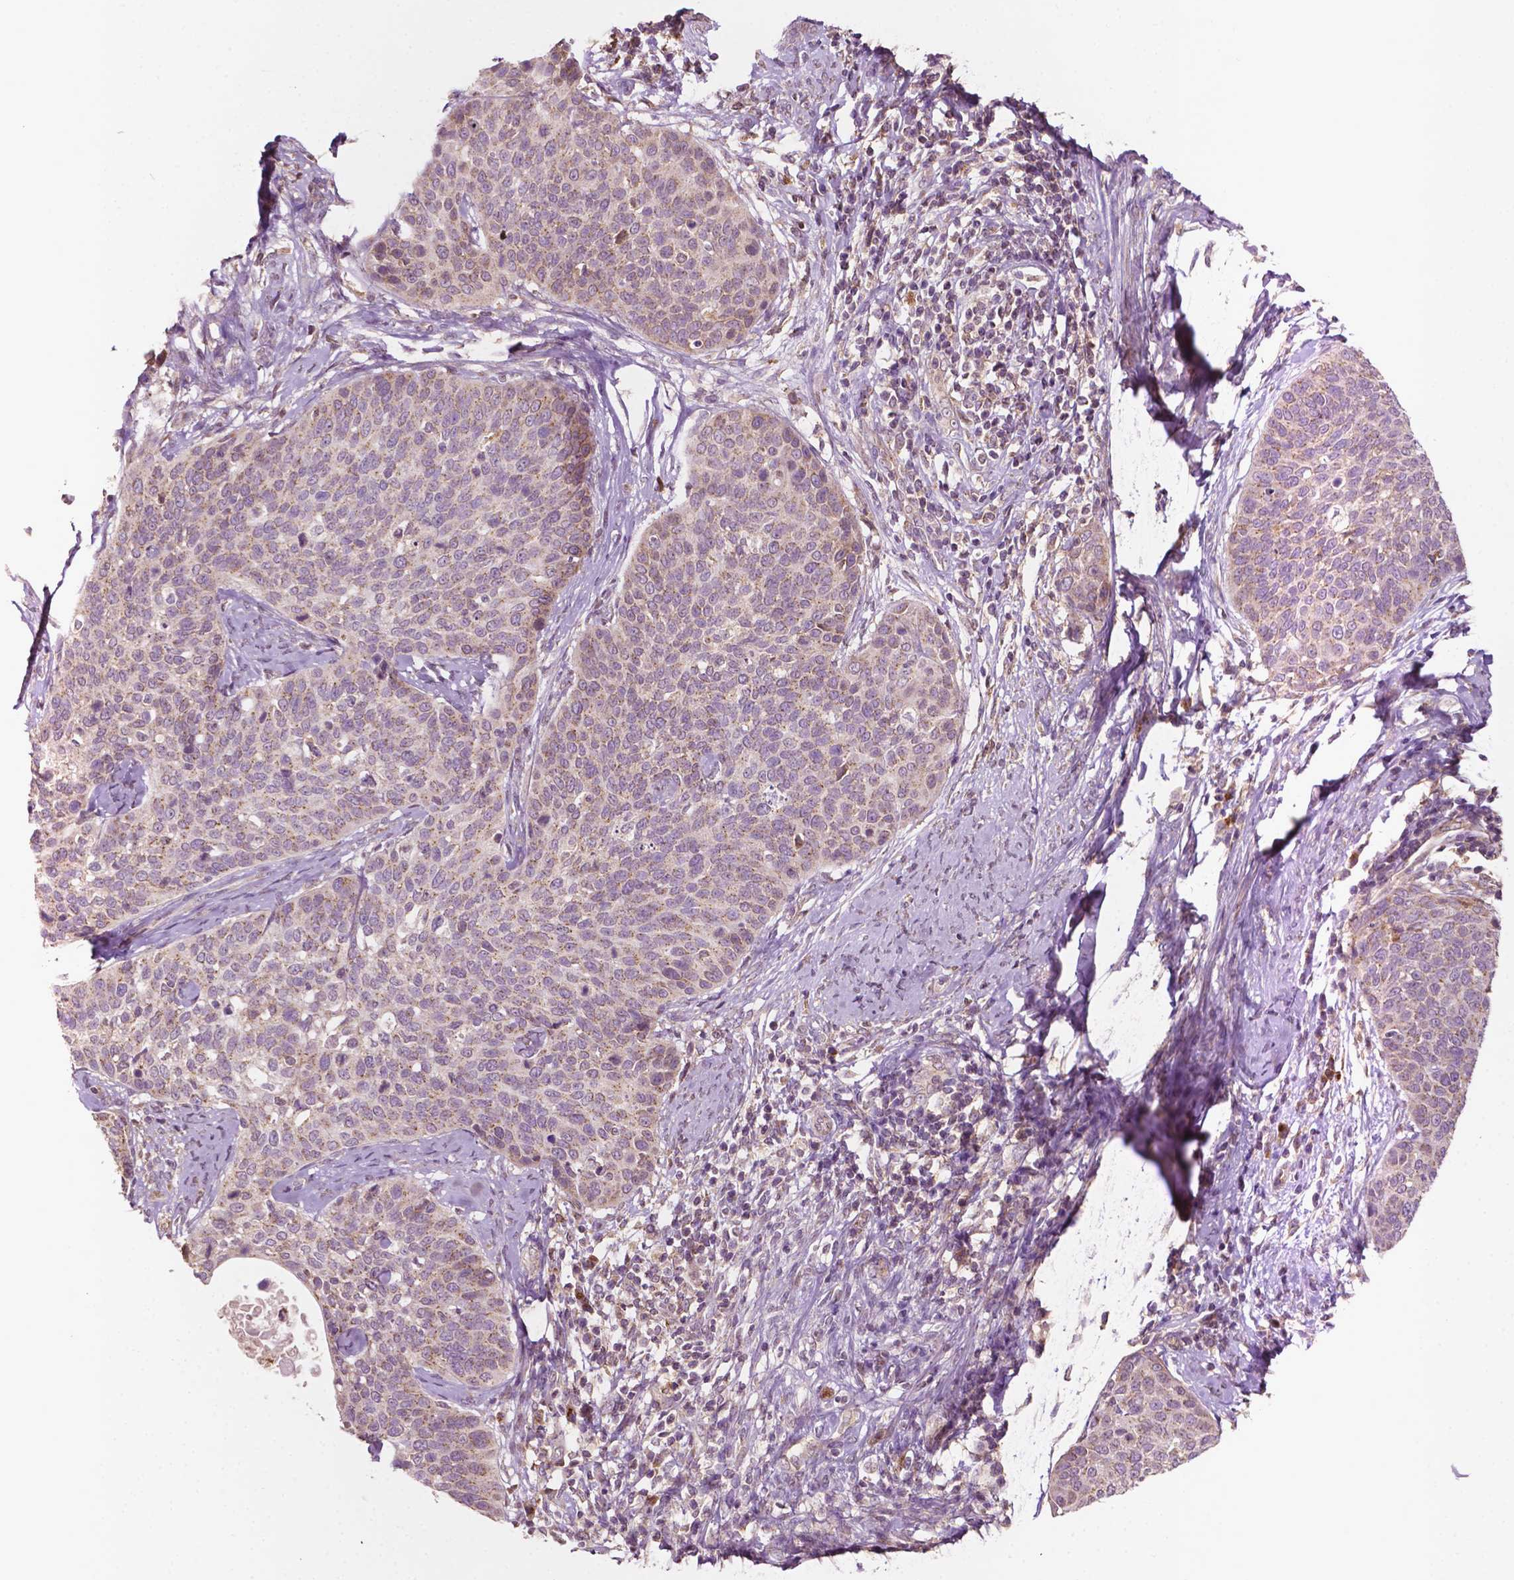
{"staining": {"intensity": "weak", "quantity": "25%-75%", "location": "cytoplasmic/membranous"}, "tissue": "cervical cancer", "cell_type": "Tumor cells", "image_type": "cancer", "snomed": [{"axis": "morphology", "description": "Squamous cell carcinoma, NOS"}, {"axis": "topography", "description": "Cervix"}], "caption": "Immunohistochemical staining of squamous cell carcinoma (cervical) shows weak cytoplasmic/membranous protein expression in approximately 25%-75% of tumor cells. The protein is shown in brown color, while the nuclei are stained blue.", "gene": "EBAG9", "patient": {"sex": "female", "age": 69}}